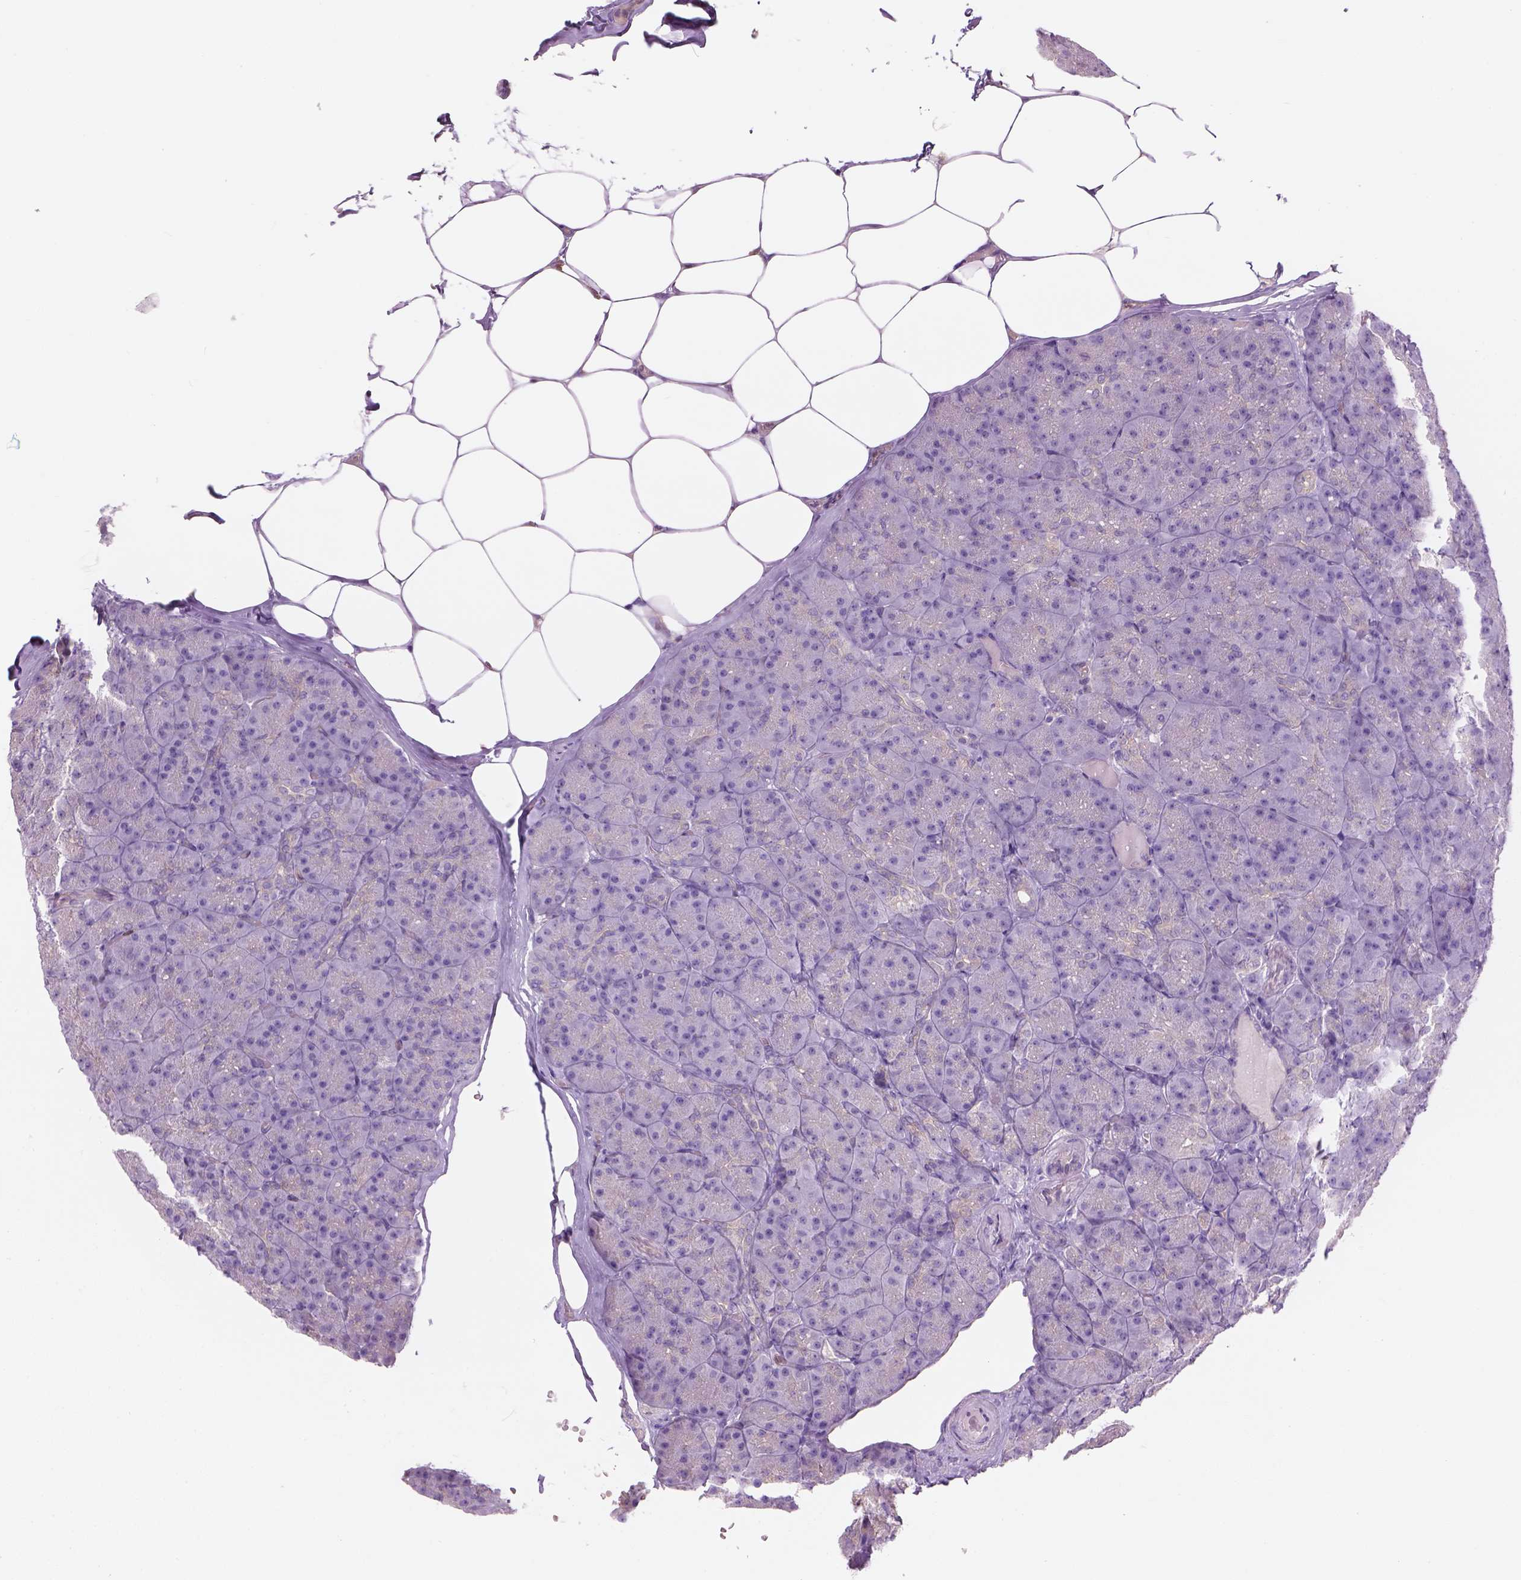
{"staining": {"intensity": "negative", "quantity": "none", "location": "none"}, "tissue": "pancreas", "cell_type": "Exocrine glandular cells", "image_type": "normal", "snomed": [{"axis": "morphology", "description": "Normal tissue, NOS"}, {"axis": "topography", "description": "Pancreas"}], "caption": "Immunohistochemistry micrograph of unremarkable human pancreas stained for a protein (brown), which shows no staining in exocrine glandular cells. (Stains: DAB IHC with hematoxylin counter stain, Microscopy: brightfield microscopy at high magnification).", "gene": "CD84", "patient": {"sex": "male", "age": 57}}